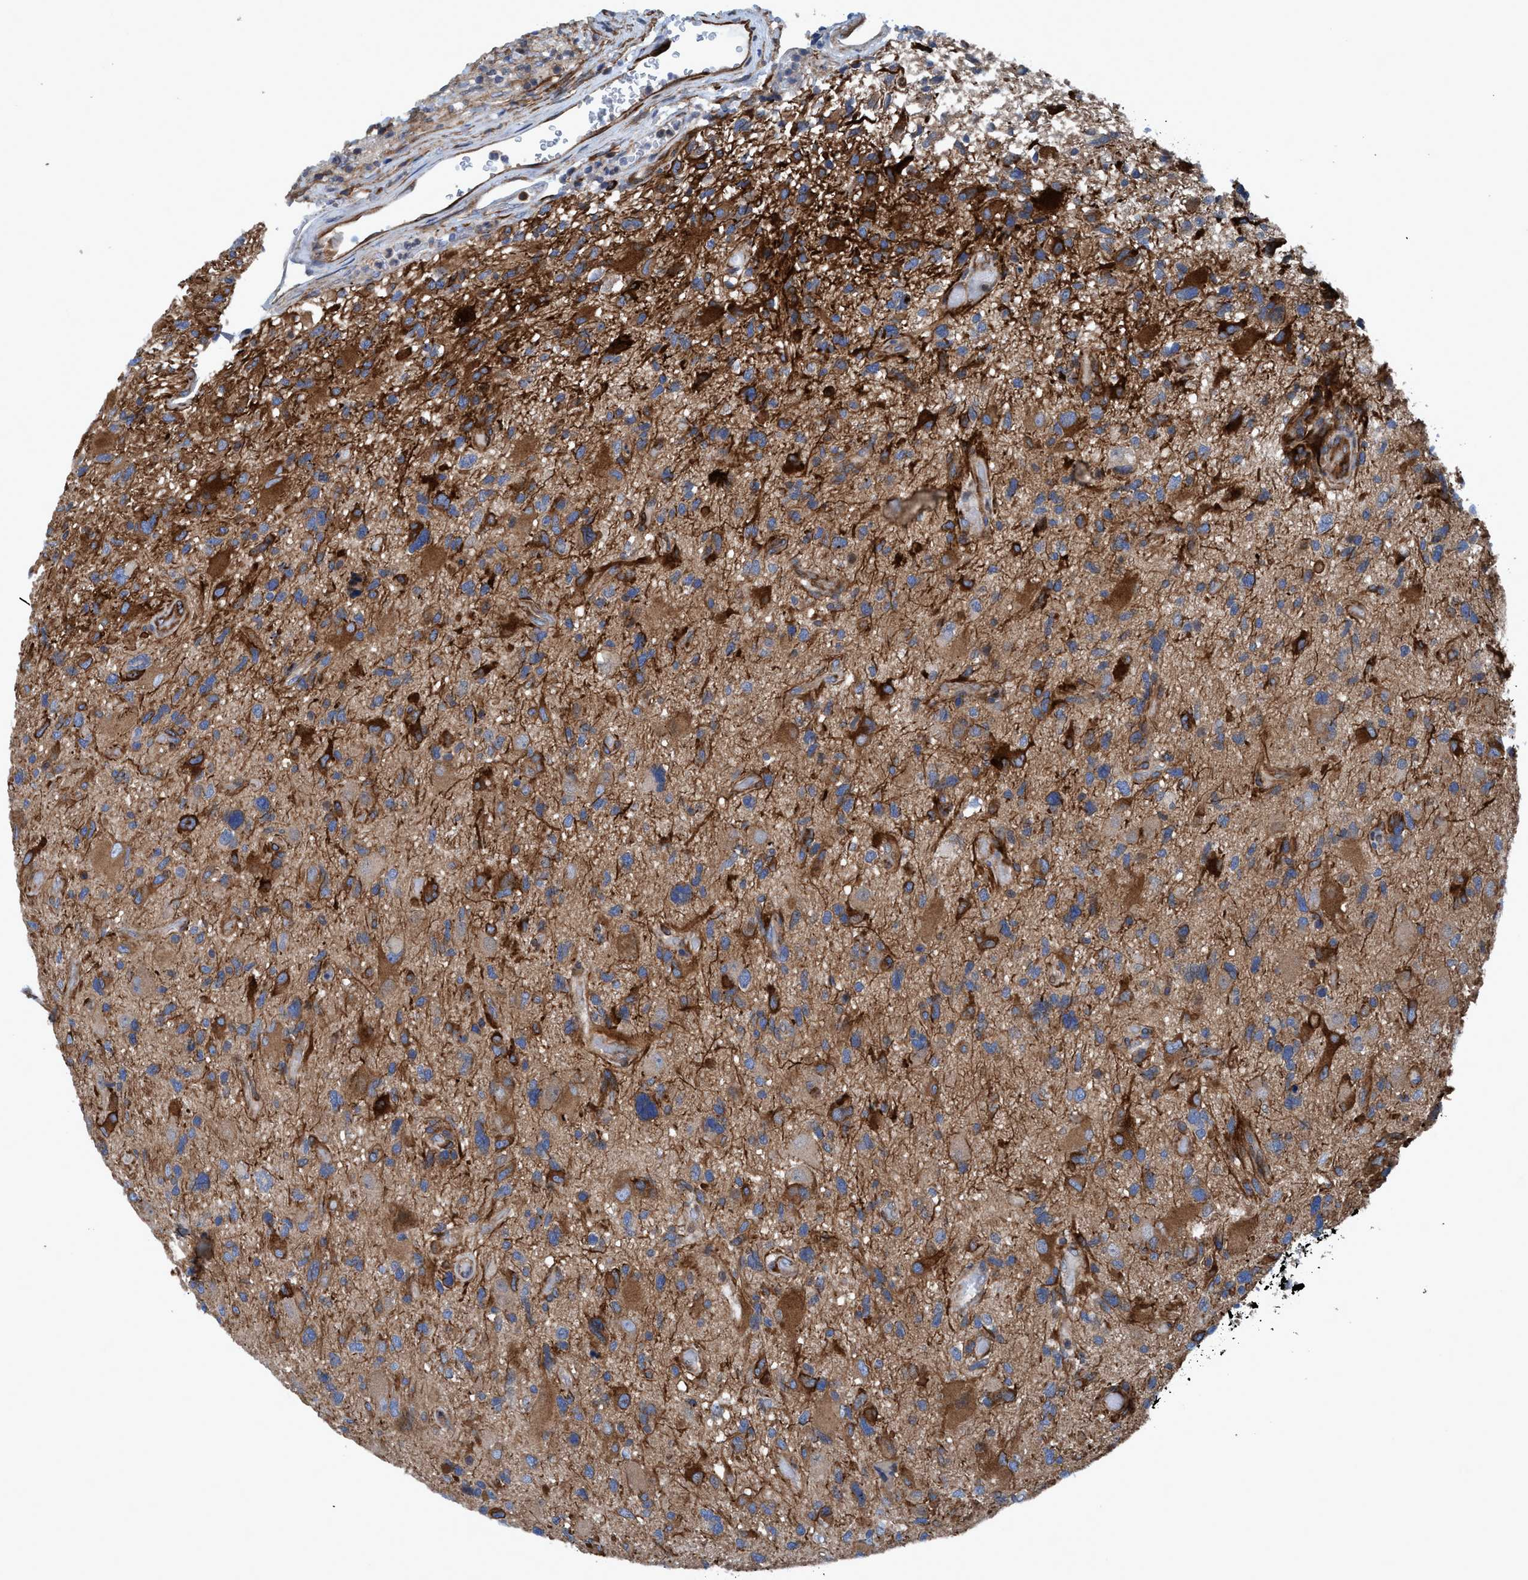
{"staining": {"intensity": "strong", "quantity": ">75%", "location": "cytoplasmic/membranous"}, "tissue": "glioma", "cell_type": "Tumor cells", "image_type": "cancer", "snomed": [{"axis": "morphology", "description": "Glioma, malignant, High grade"}, {"axis": "topography", "description": "Brain"}], "caption": "A brown stain shows strong cytoplasmic/membranous staining of a protein in human glioma tumor cells.", "gene": "NMT1", "patient": {"sex": "male", "age": 33}}